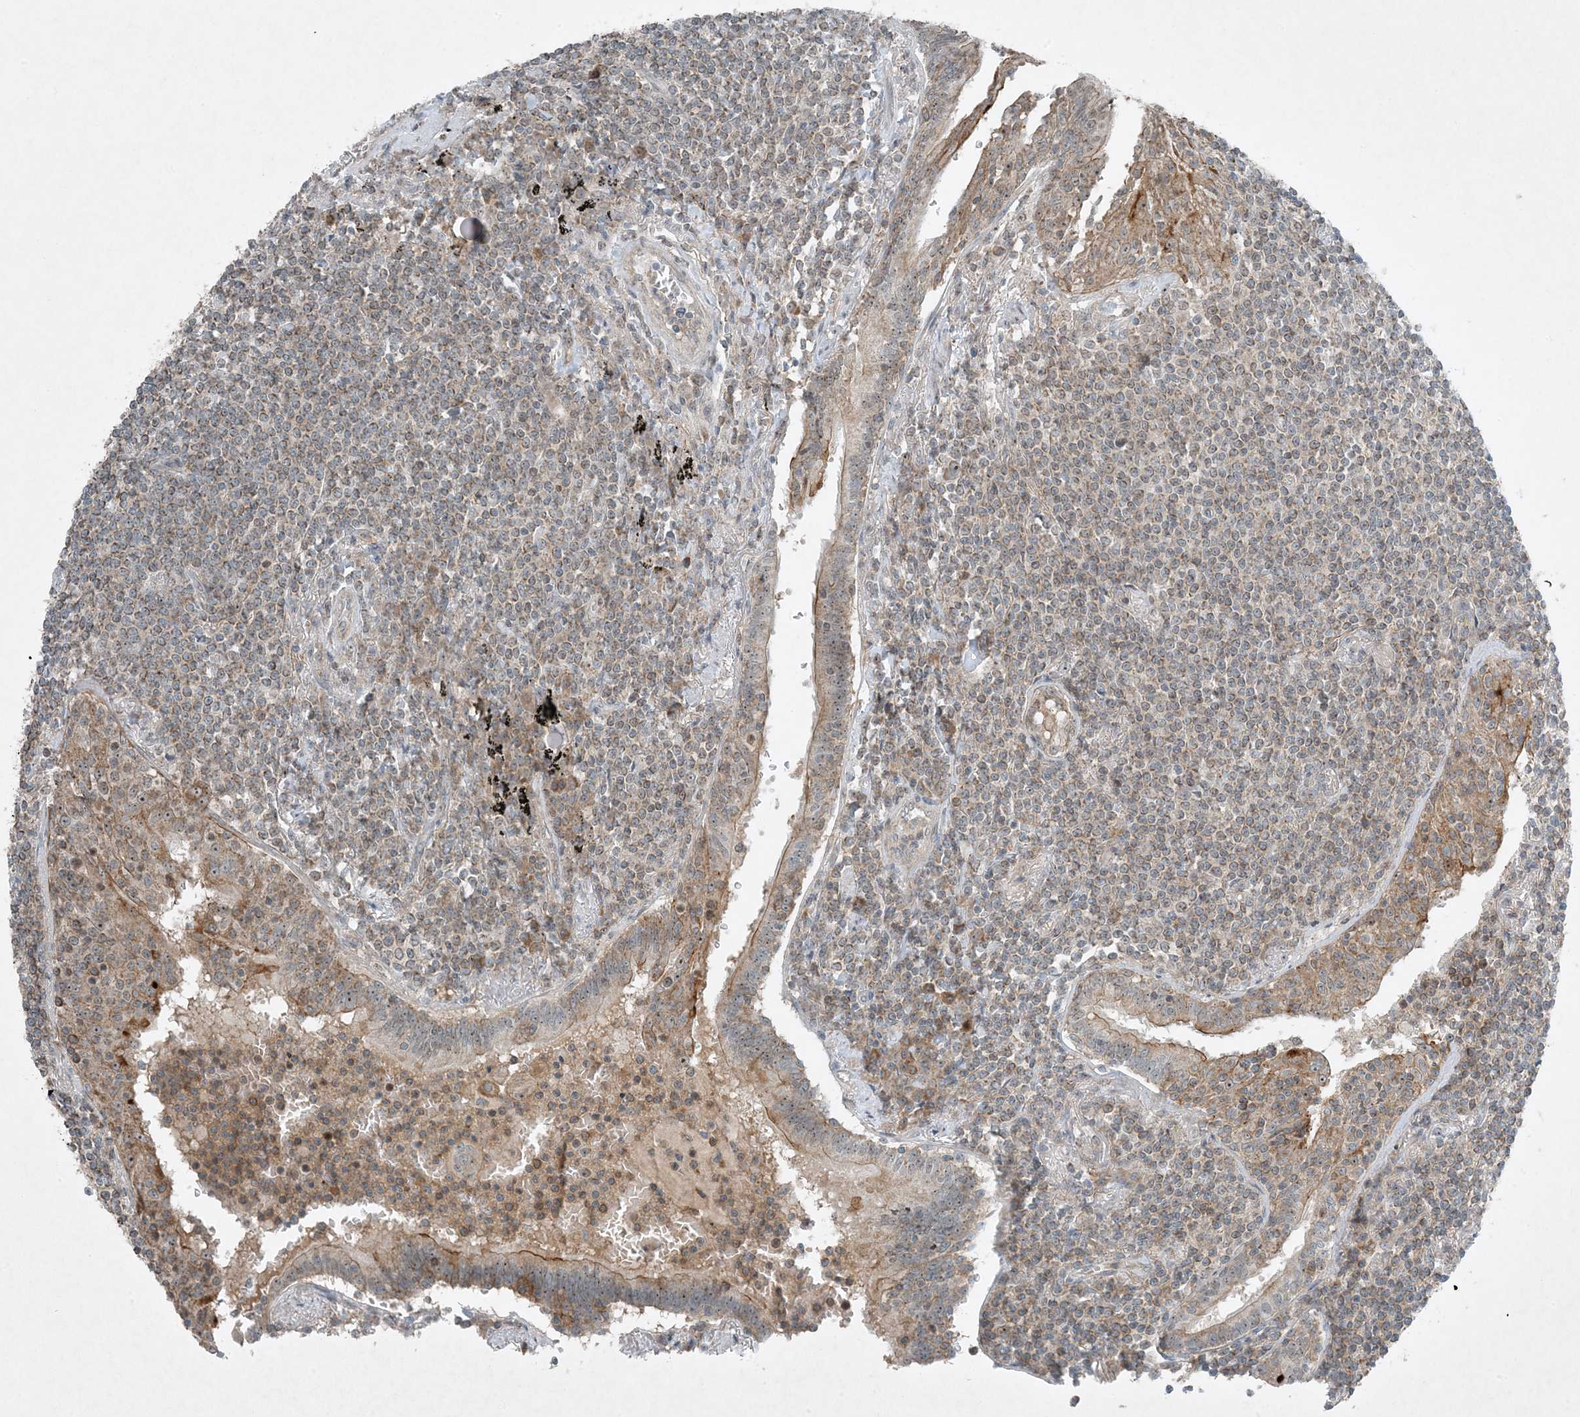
{"staining": {"intensity": "weak", "quantity": ">75%", "location": "cytoplasmic/membranous"}, "tissue": "lymphoma", "cell_type": "Tumor cells", "image_type": "cancer", "snomed": [{"axis": "morphology", "description": "Malignant lymphoma, non-Hodgkin's type, Low grade"}, {"axis": "topography", "description": "Lung"}], "caption": "Immunohistochemical staining of human malignant lymphoma, non-Hodgkin's type (low-grade) shows weak cytoplasmic/membranous protein expression in approximately >75% of tumor cells.", "gene": "MITD1", "patient": {"sex": "female", "age": 71}}